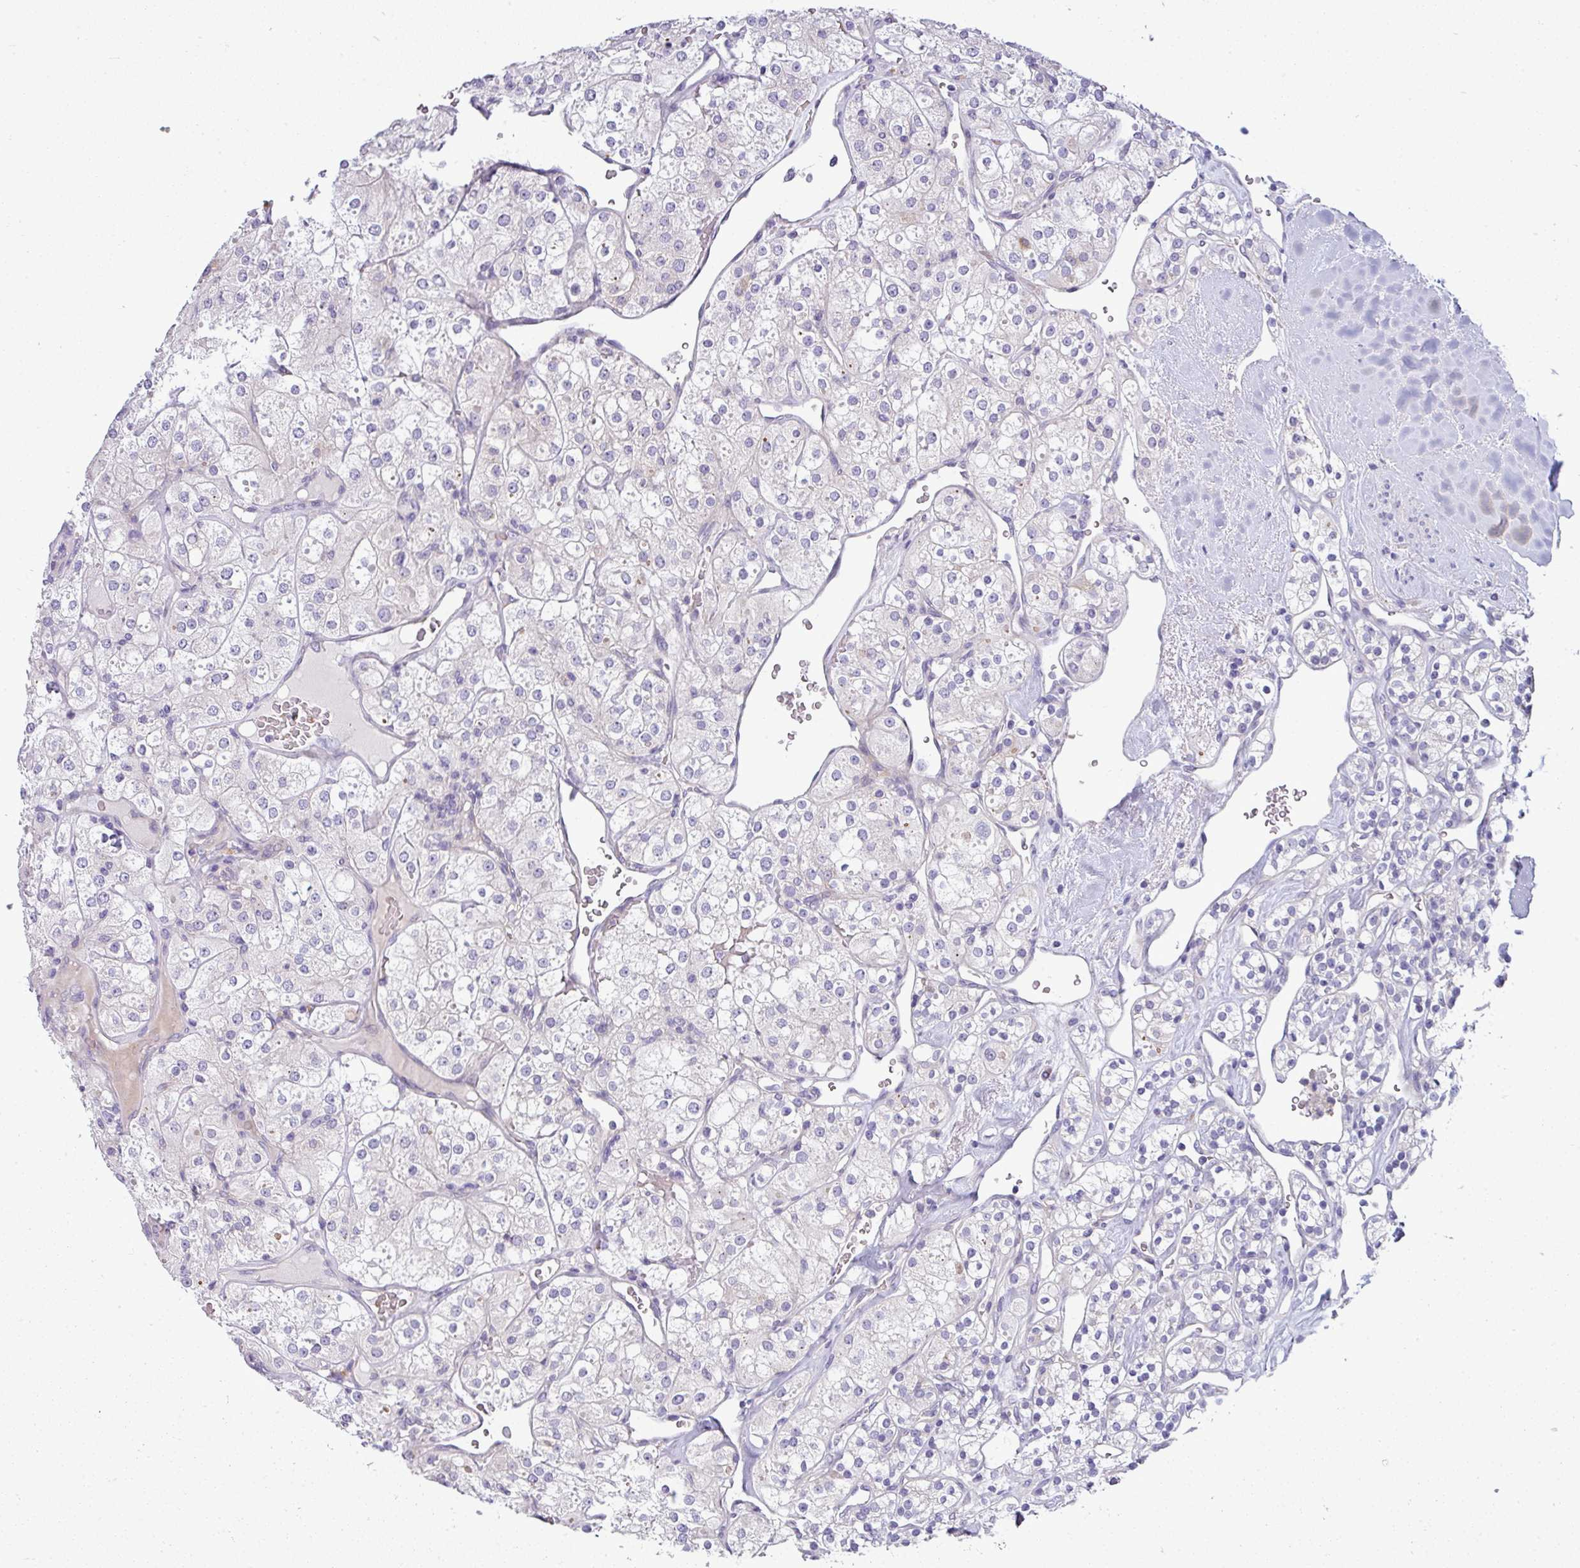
{"staining": {"intensity": "negative", "quantity": "none", "location": "none"}, "tissue": "renal cancer", "cell_type": "Tumor cells", "image_type": "cancer", "snomed": [{"axis": "morphology", "description": "Adenocarcinoma, NOS"}, {"axis": "topography", "description": "Kidney"}], "caption": "Tumor cells are negative for brown protein staining in adenocarcinoma (renal). (Immunohistochemistry, brightfield microscopy, high magnification).", "gene": "ACAP3", "patient": {"sex": "male", "age": 77}}